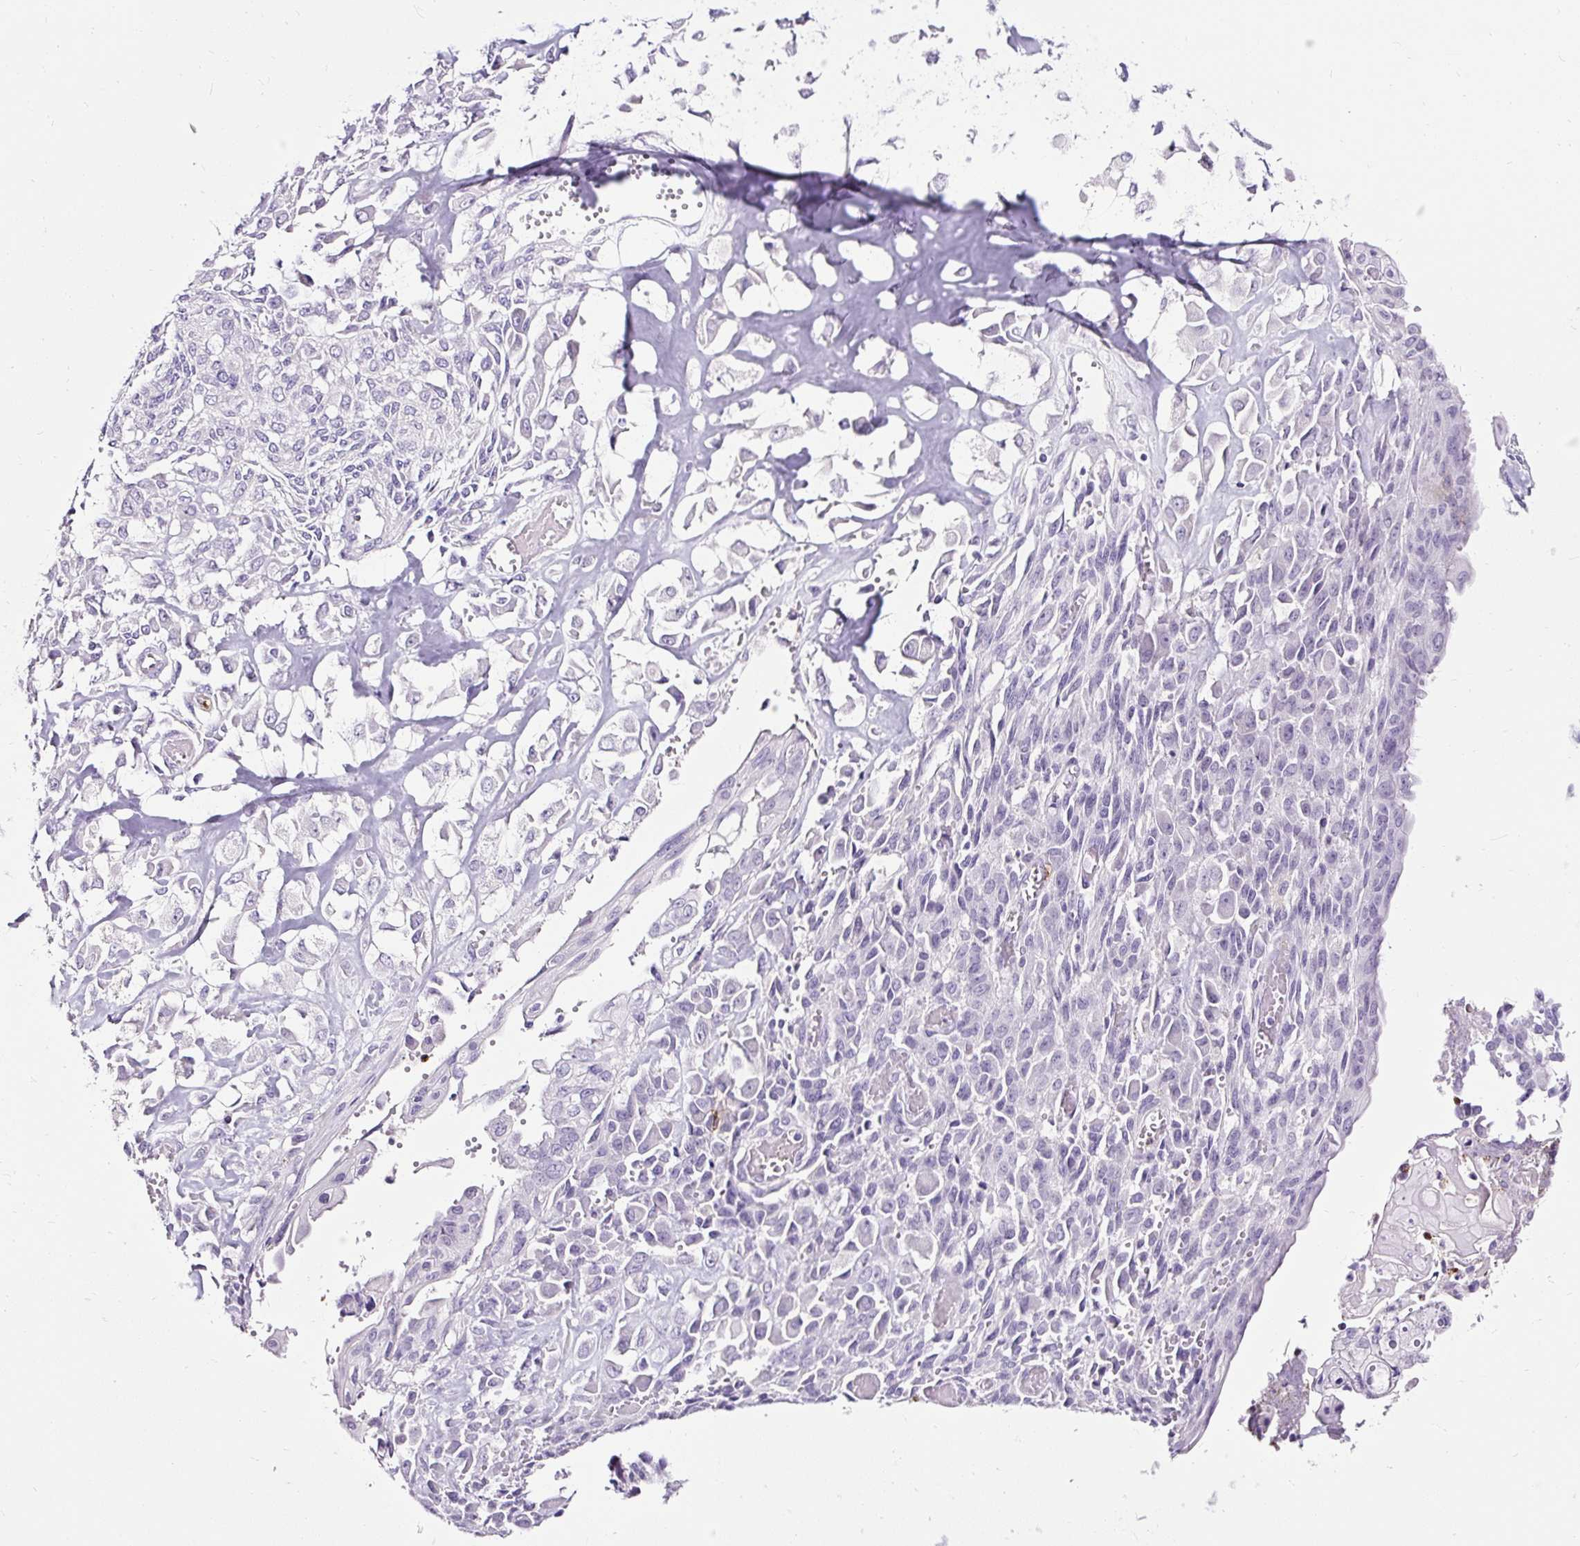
{"staining": {"intensity": "negative", "quantity": "none", "location": "none"}, "tissue": "endometrial cancer", "cell_type": "Tumor cells", "image_type": "cancer", "snomed": [{"axis": "morphology", "description": "Adenocarcinoma, NOS"}, {"axis": "topography", "description": "Endometrium"}], "caption": "There is no significant positivity in tumor cells of endometrial cancer (adenocarcinoma). The staining is performed using DAB brown chromogen with nuclei counter-stained in using hematoxylin.", "gene": "SLC7A8", "patient": {"sex": "female", "age": 32}}